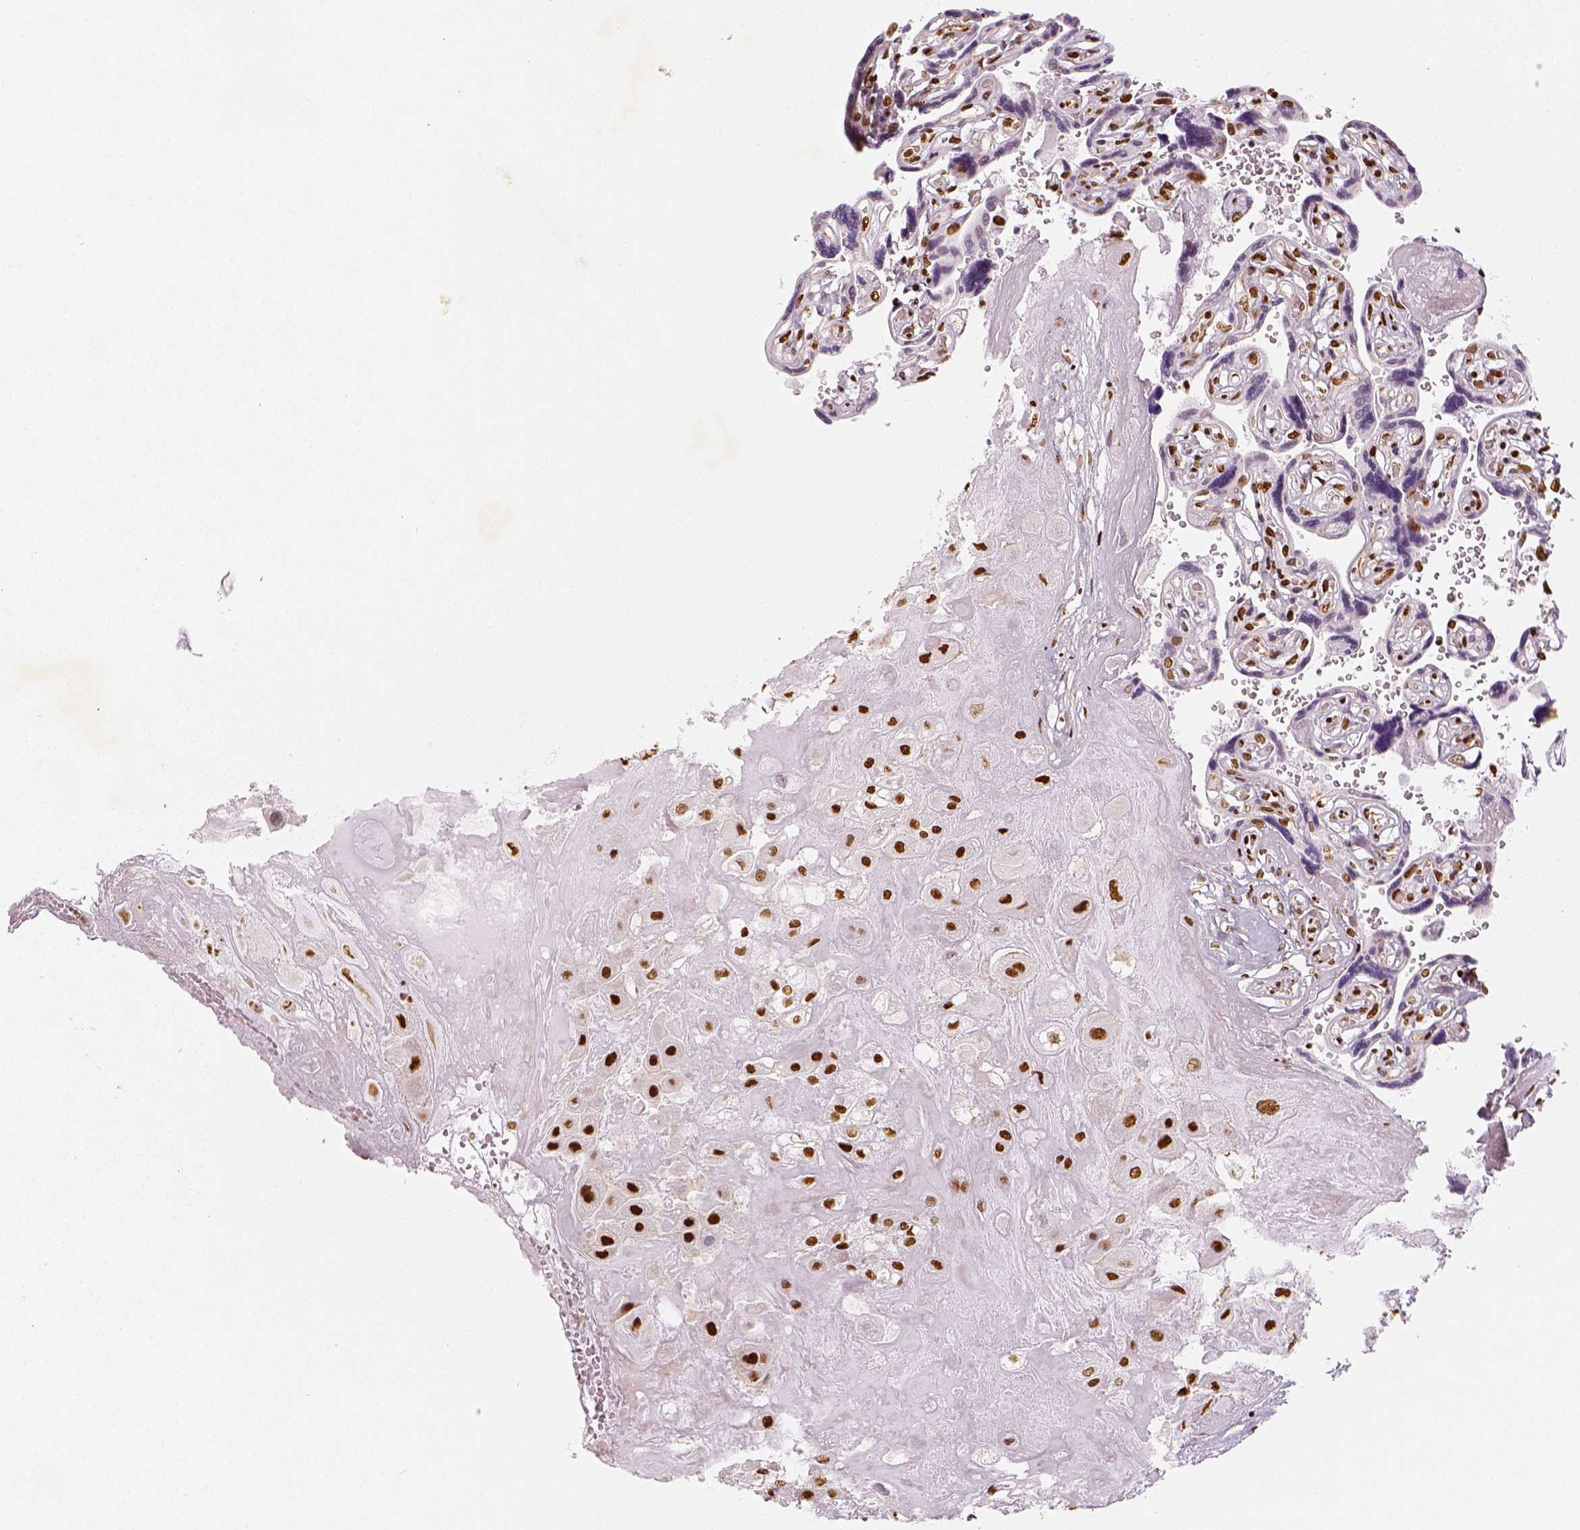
{"staining": {"intensity": "strong", "quantity": ">75%", "location": "nuclear"}, "tissue": "placenta", "cell_type": "Decidual cells", "image_type": "normal", "snomed": [{"axis": "morphology", "description": "Normal tissue, NOS"}, {"axis": "topography", "description": "Placenta"}], "caption": "Immunohistochemical staining of benign human placenta displays >75% levels of strong nuclear protein positivity in about >75% of decidual cells. (brown staining indicates protein expression, while blue staining denotes nuclei).", "gene": "KDM5B", "patient": {"sex": "female", "age": 32}}